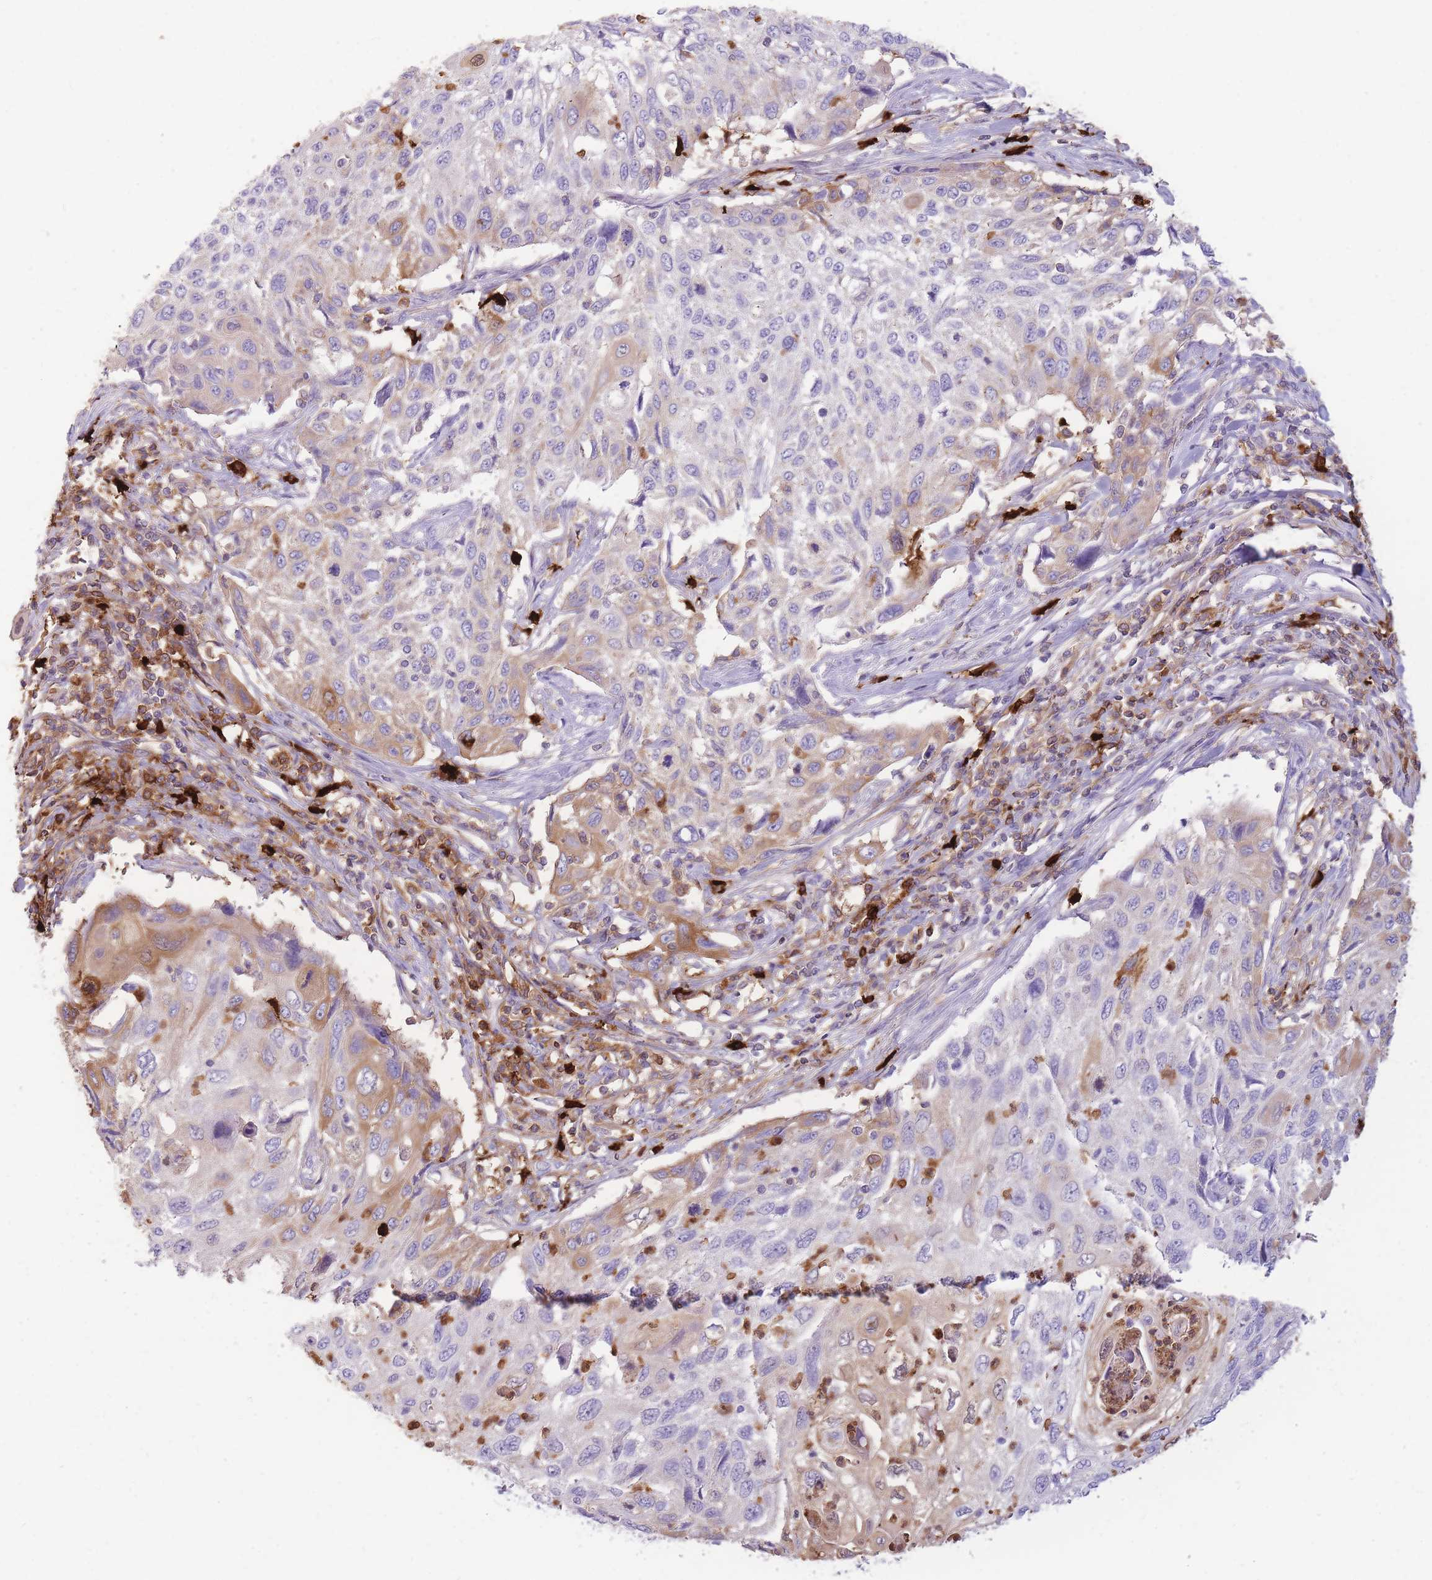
{"staining": {"intensity": "moderate", "quantity": "<25%", "location": "cytoplasmic/membranous"}, "tissue": "cervical cancer", "cell_type": "Tumor cells", "image_type": "cancer", "snomed": [{"axis": "morphology", "description": "Squamous cell carcinoma, NOS"}, {"axis": "topography", "description": "Cervix"}], "caption": "IHC micrograph of squamous cell carcinoma (cervical) stained for a protein (brown), which displays low levels of moderate cytoplasmic/membranous staining in about <25% of tumor cells.", "gene": "TPSAB1", "patient": {"sex": "female", "age": 70}}